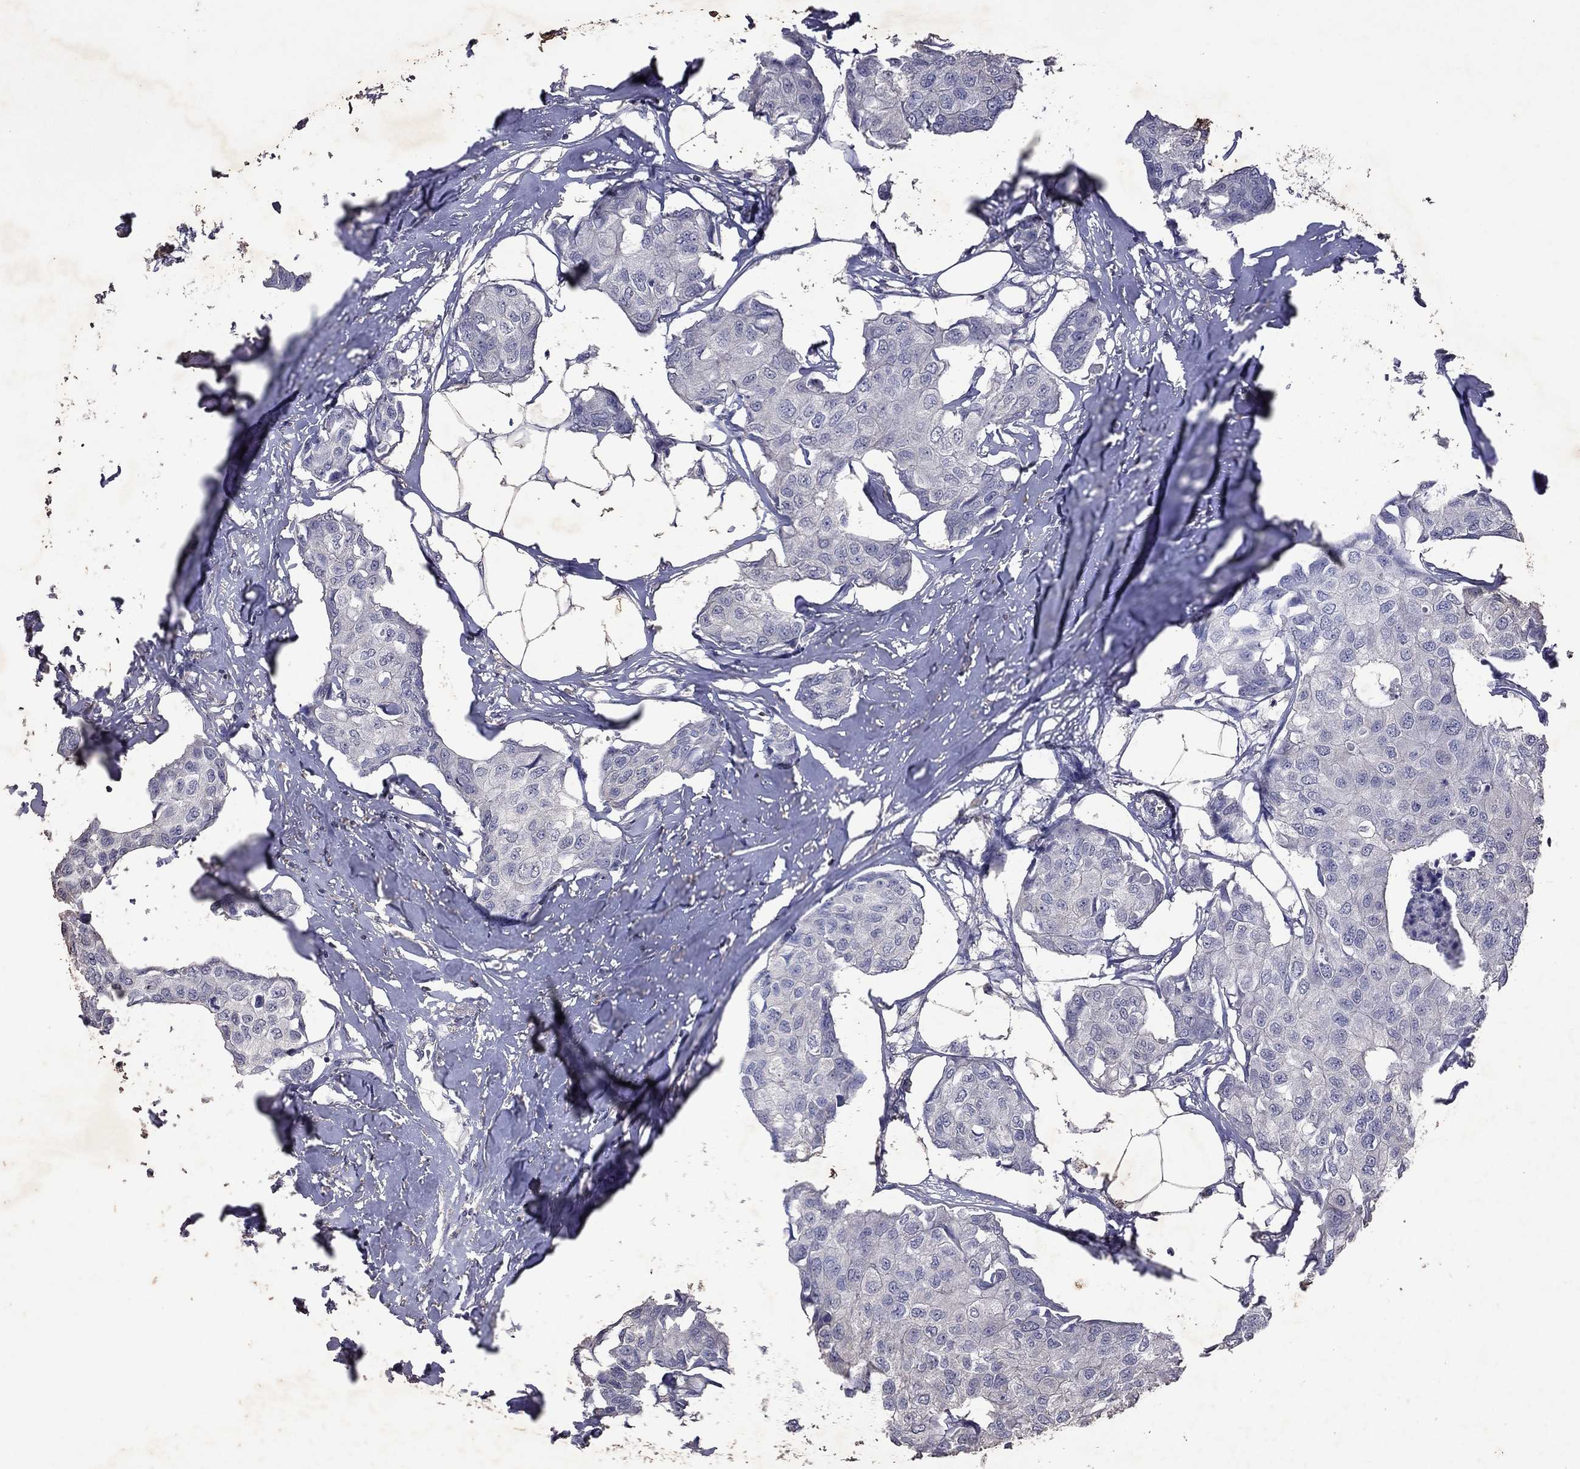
{"staining": {"intensity": "negative", "quantity": "none", "location": "none"}, "tissue": "breast cancer", "cell_type": "Tumor cells", "image_type": "cancer", "snomed": [{"axis": "morphology", "description": "Duct carcinoma"}, {"axis": "topography", "description": "Breast"}], "caption": "Immunohistochemistry (IHC) of human intraductal carcinoma (breast) exhibits no expression in tumor cells.", "gene": "IPCEF1", "patient": {"sex": "female", "age": 80}}